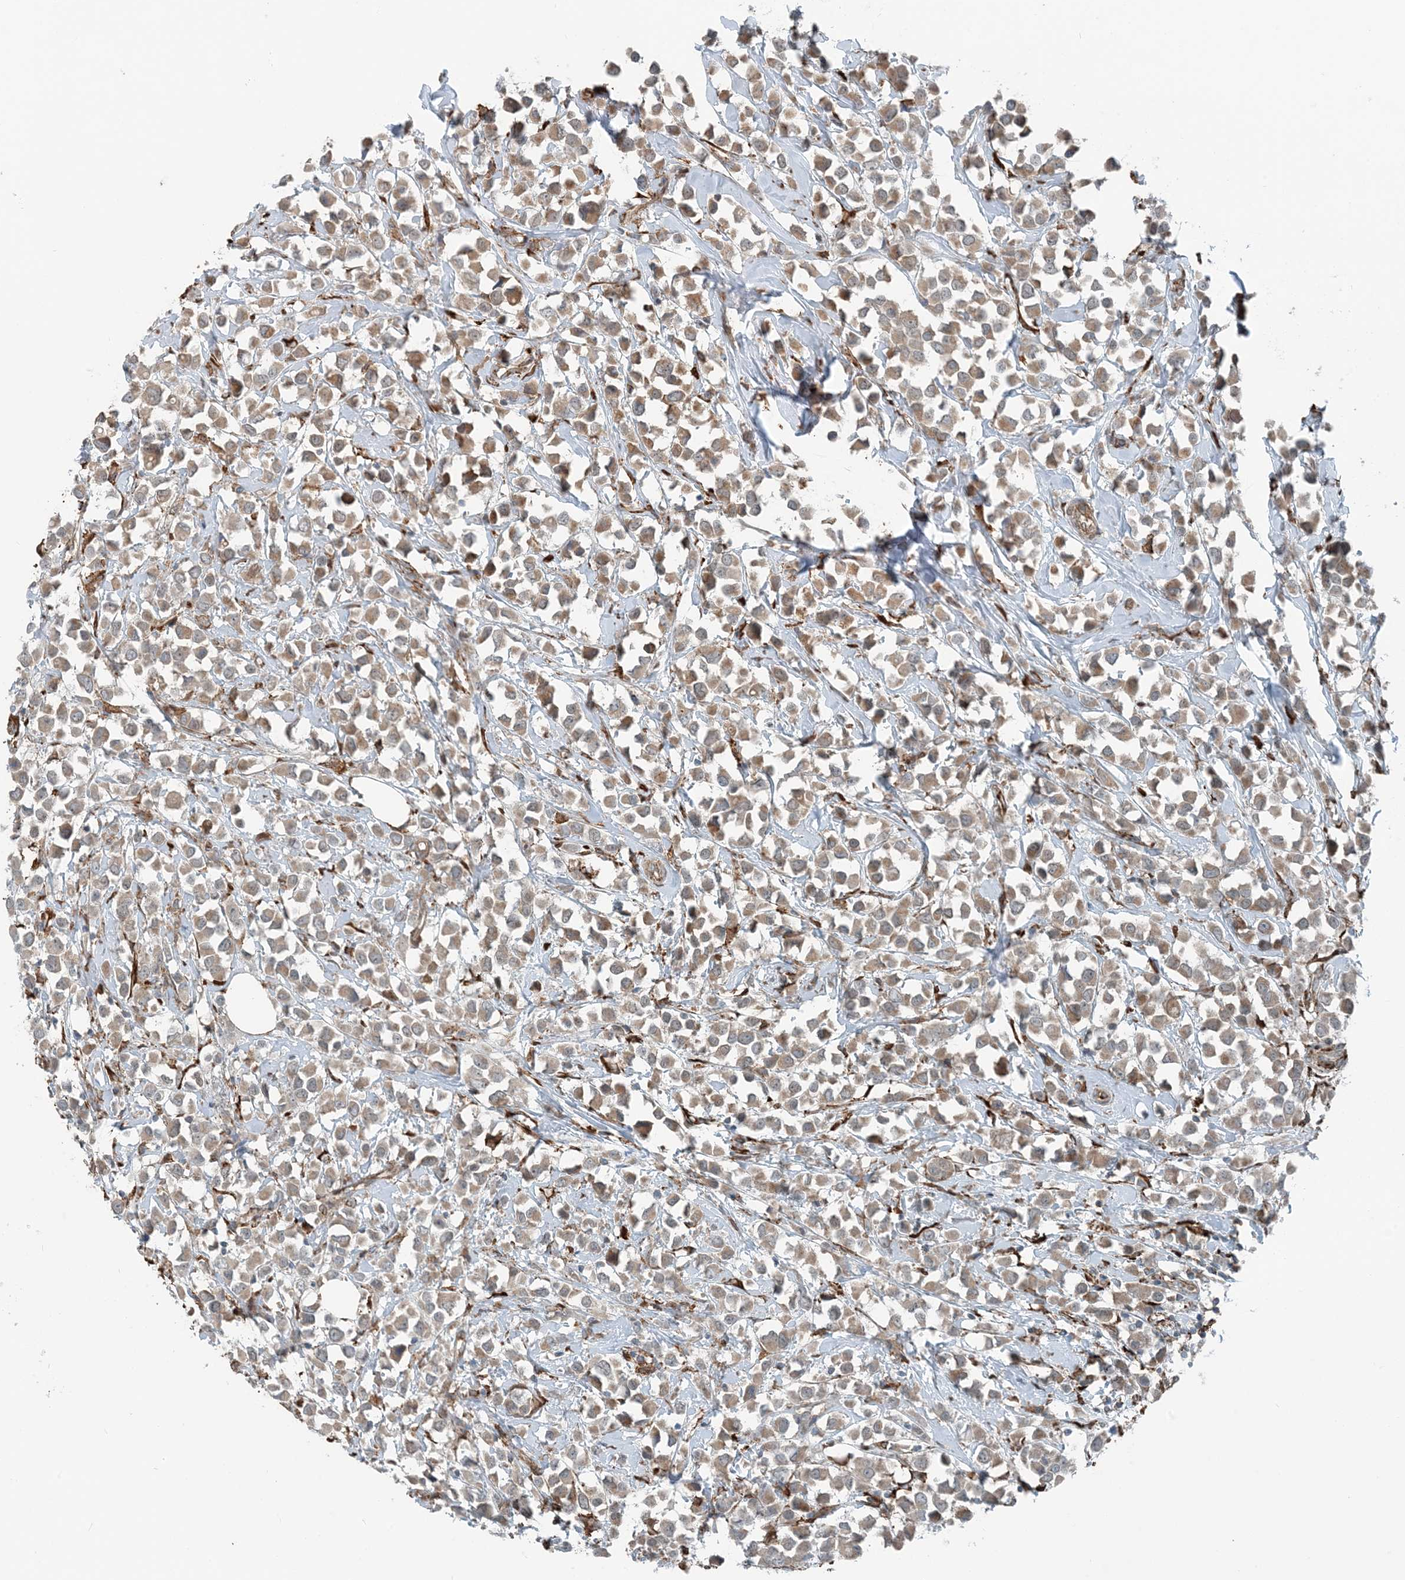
{"staining": {"intensity": "weak", "quantity": ">75%", "location": "cytoplasmic/membranous"}, "tissue": "breast cancer", "cell_type": "Tumor cells", "image_type": "cancer", "snomed": [{"axis": "morphology", "description": "Duct carcinoma"}, {"axis": "topography", "description": "Breast"}], "caption": "Breast cancer (intraductal carcinoma) stained with a protein marker demonstrates weak staining in tumor cells.", "gene": "CERKL", "patient": {"sex": "female", "age": 61}}